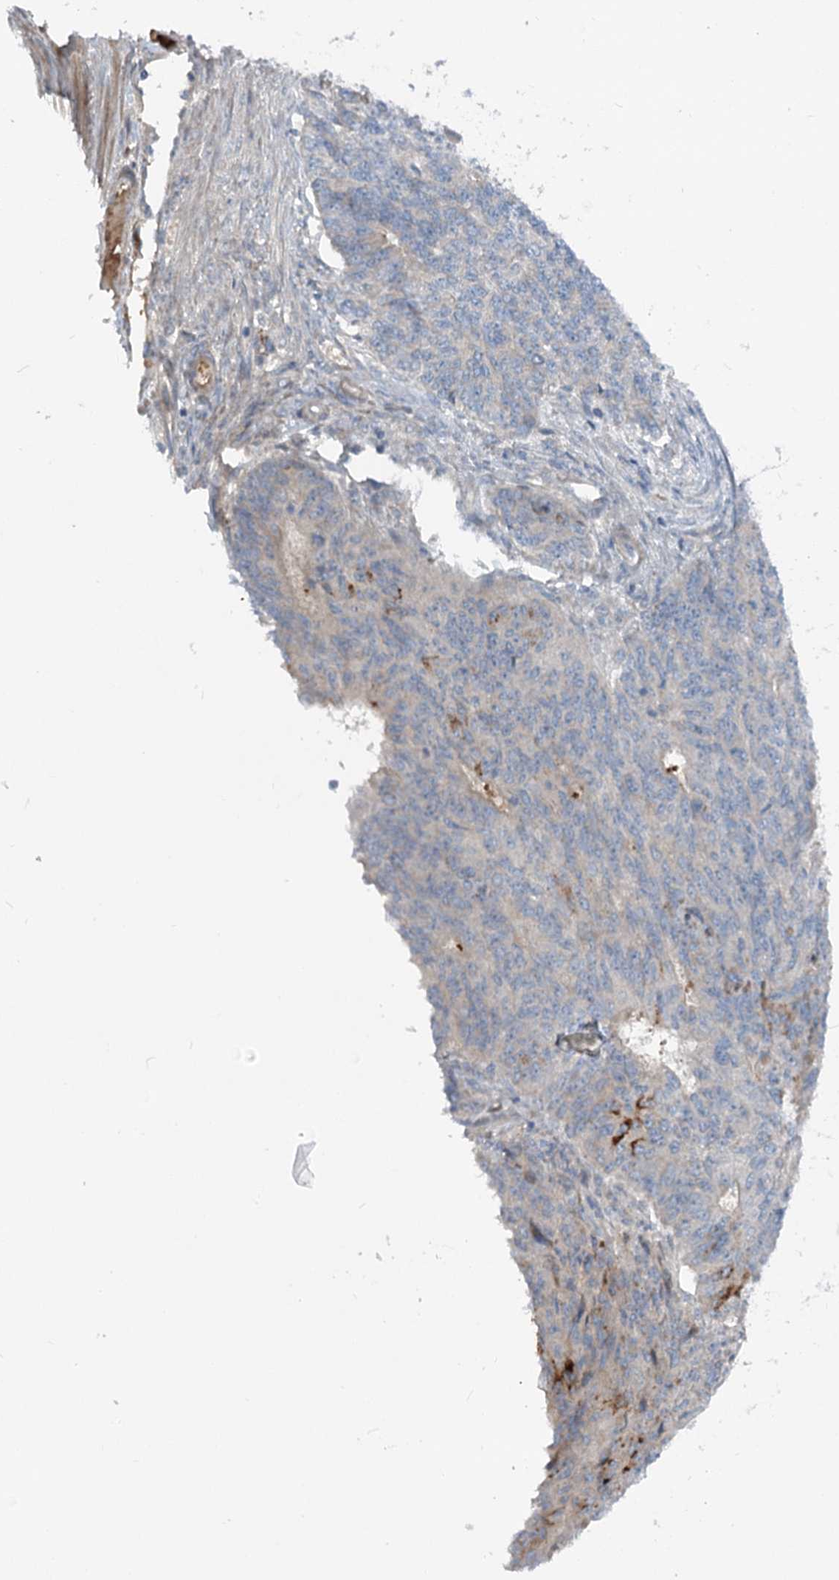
{"staining": {"intensity": "negative", "quantity": "none", "location": "none"}, "tissue": "endometrial cancer", "cell_type": "Tumor cells", "image_type": "cancer", "snomed": [{"axis": "morphology", "description": "Adenocarcinoma, NOS"}, {"axis": "topography", "description": "Endometrium"}], "caption": "The micrograph reveals no significant staining in tumor cells of adenocarcinoma (endometrial).", "gene": "FGF19", "patient": {"sex": "female", "age": 32}}